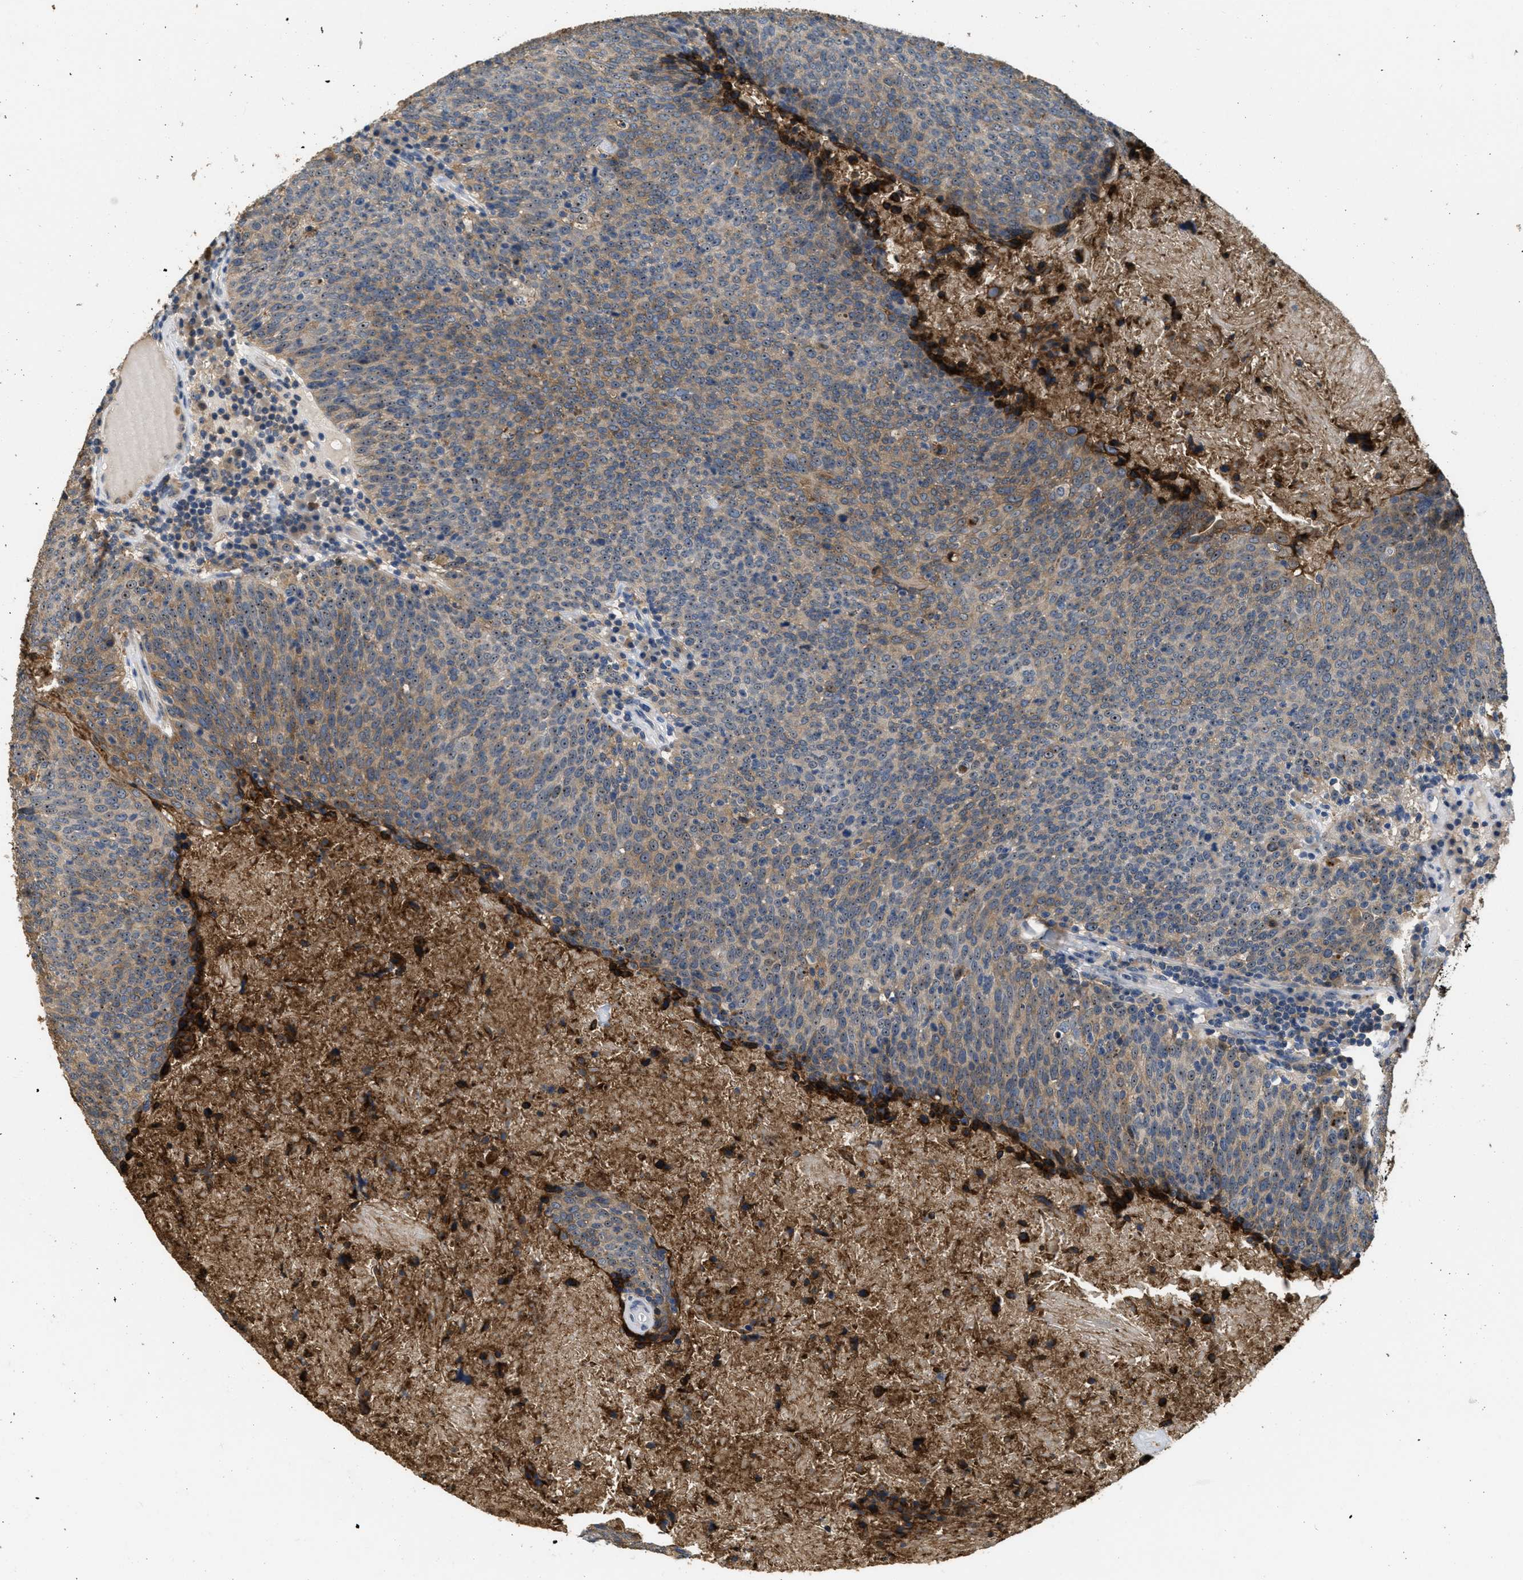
{"staining": {"intensity": "moderate", "quantity": "25%-75%", "location": "cytoplasmic/membranous,nuclear"}, "tissue": "head and neck cancer", "cell_type": "Tumor cells", "image_type": "cancer", "snomed": [{"axis": "morphology", "description": "Squamous cell carcinoma, NOS"}, {"axis": "morphology", "description": "Squamous cell carcinoma, metastatic, NOS"}, {"axis": "topography", "description": "Lymph node"}, {"axis": "topography", "description": "Head-Neck"}], "caption": "Human head and neck metastatic squamous cell carcinoma stained with a brown dye shows moderate cytoplasmic/membranous and nuclear positive expression in about 25%-75% of tumor cells.", "gene": "OSMR", "patient": {"sex": "male", "age": 62}}